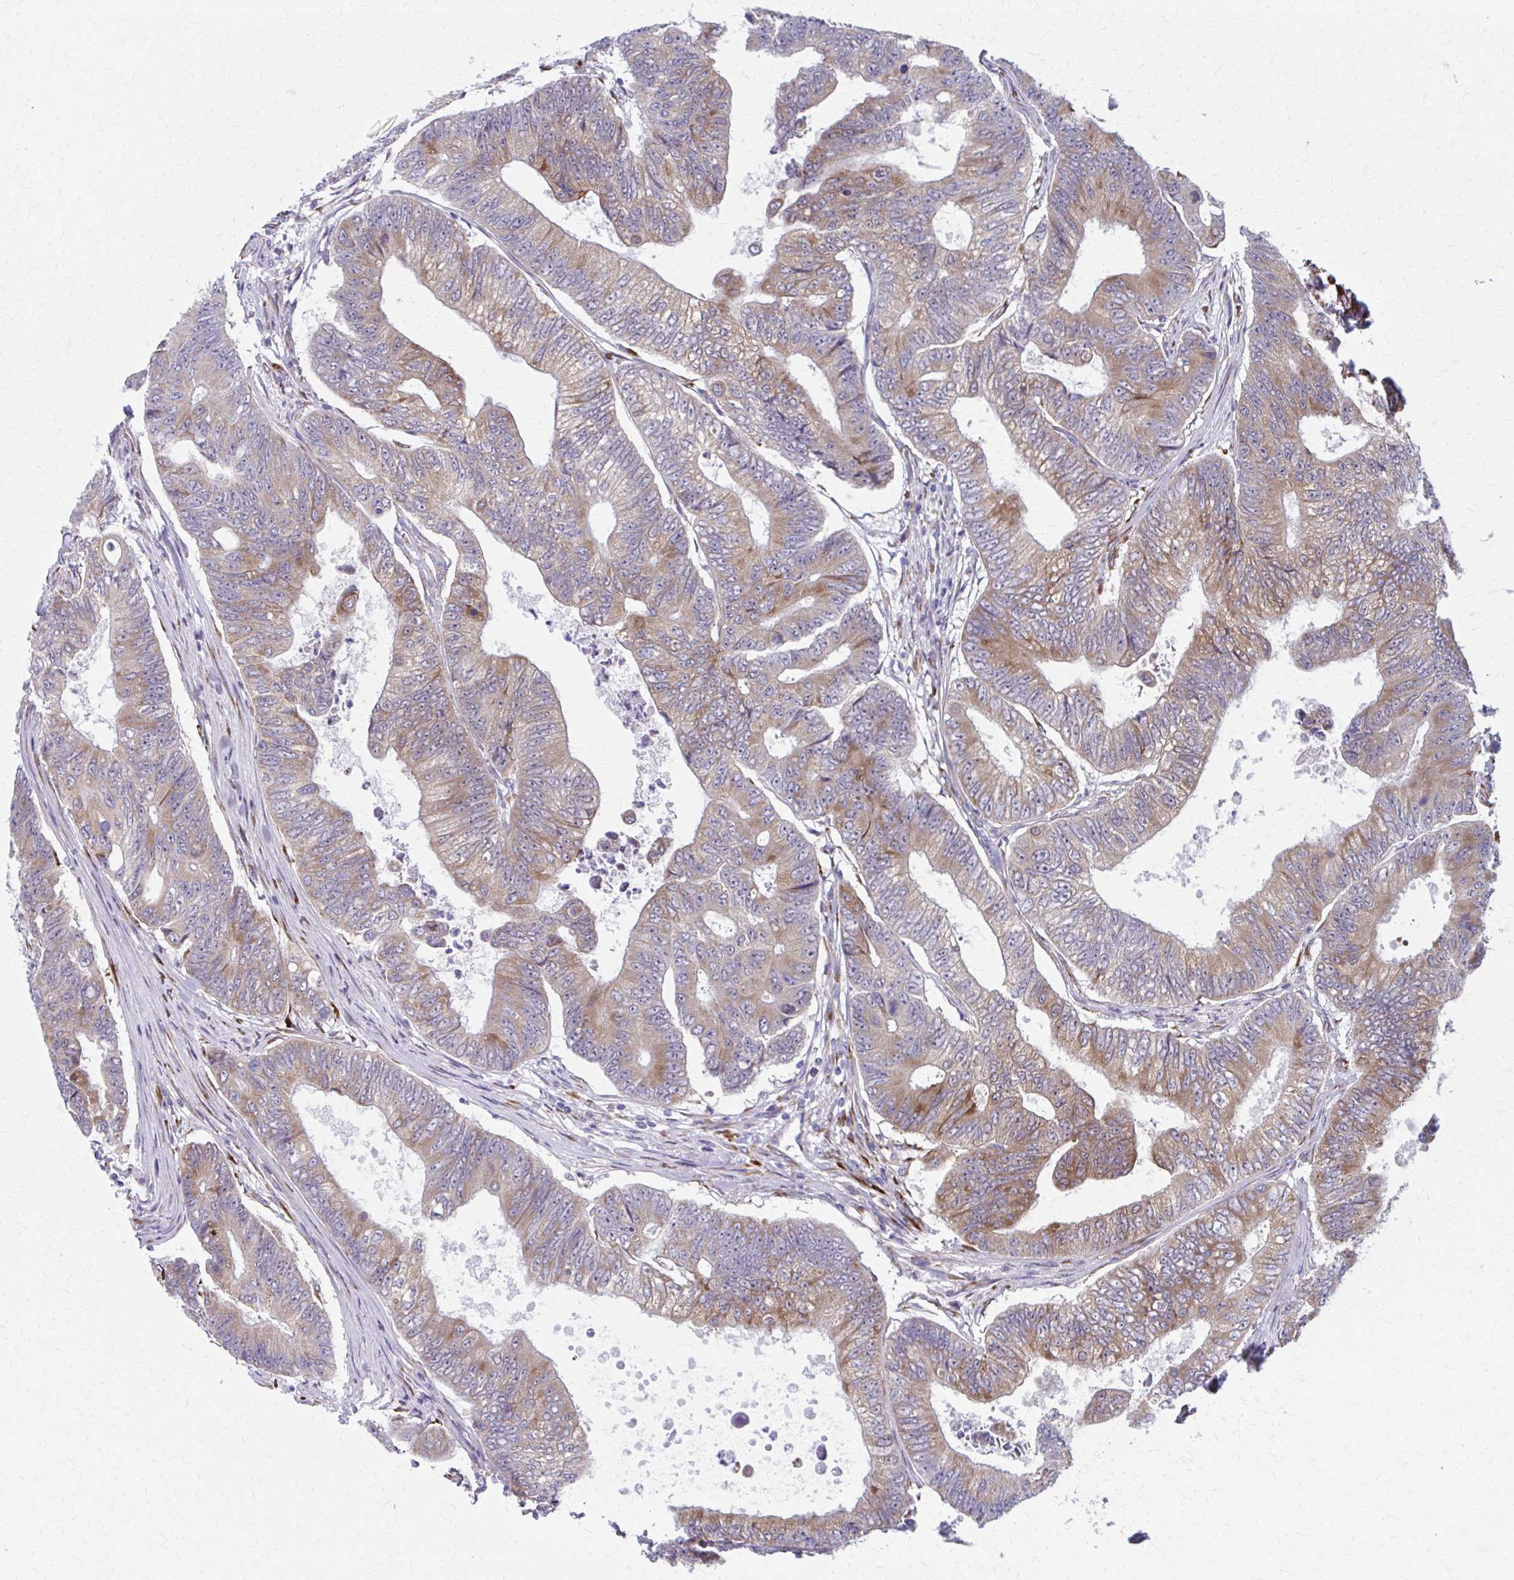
{"staining": {"intensity": "moderate", "quantity": ">75%", "location": "cytoplasmic/membranous"}, "tissue": "colorectal cancer", "cell_type": "Tumor cells", "image_type": "cancer", "snomed": [{"axis": "morphology", "description": "Adenocarcinoma, NOS"}, {"axis": "topography", "description": "Colon"}], "caption": "Moderate cytoplasmic/membranous staining is appreciated in approximately >75% of tumor cells in colorectal cancer.", "gene": "SPATS2L", "patient": {"sex": "female", "age": 48}}